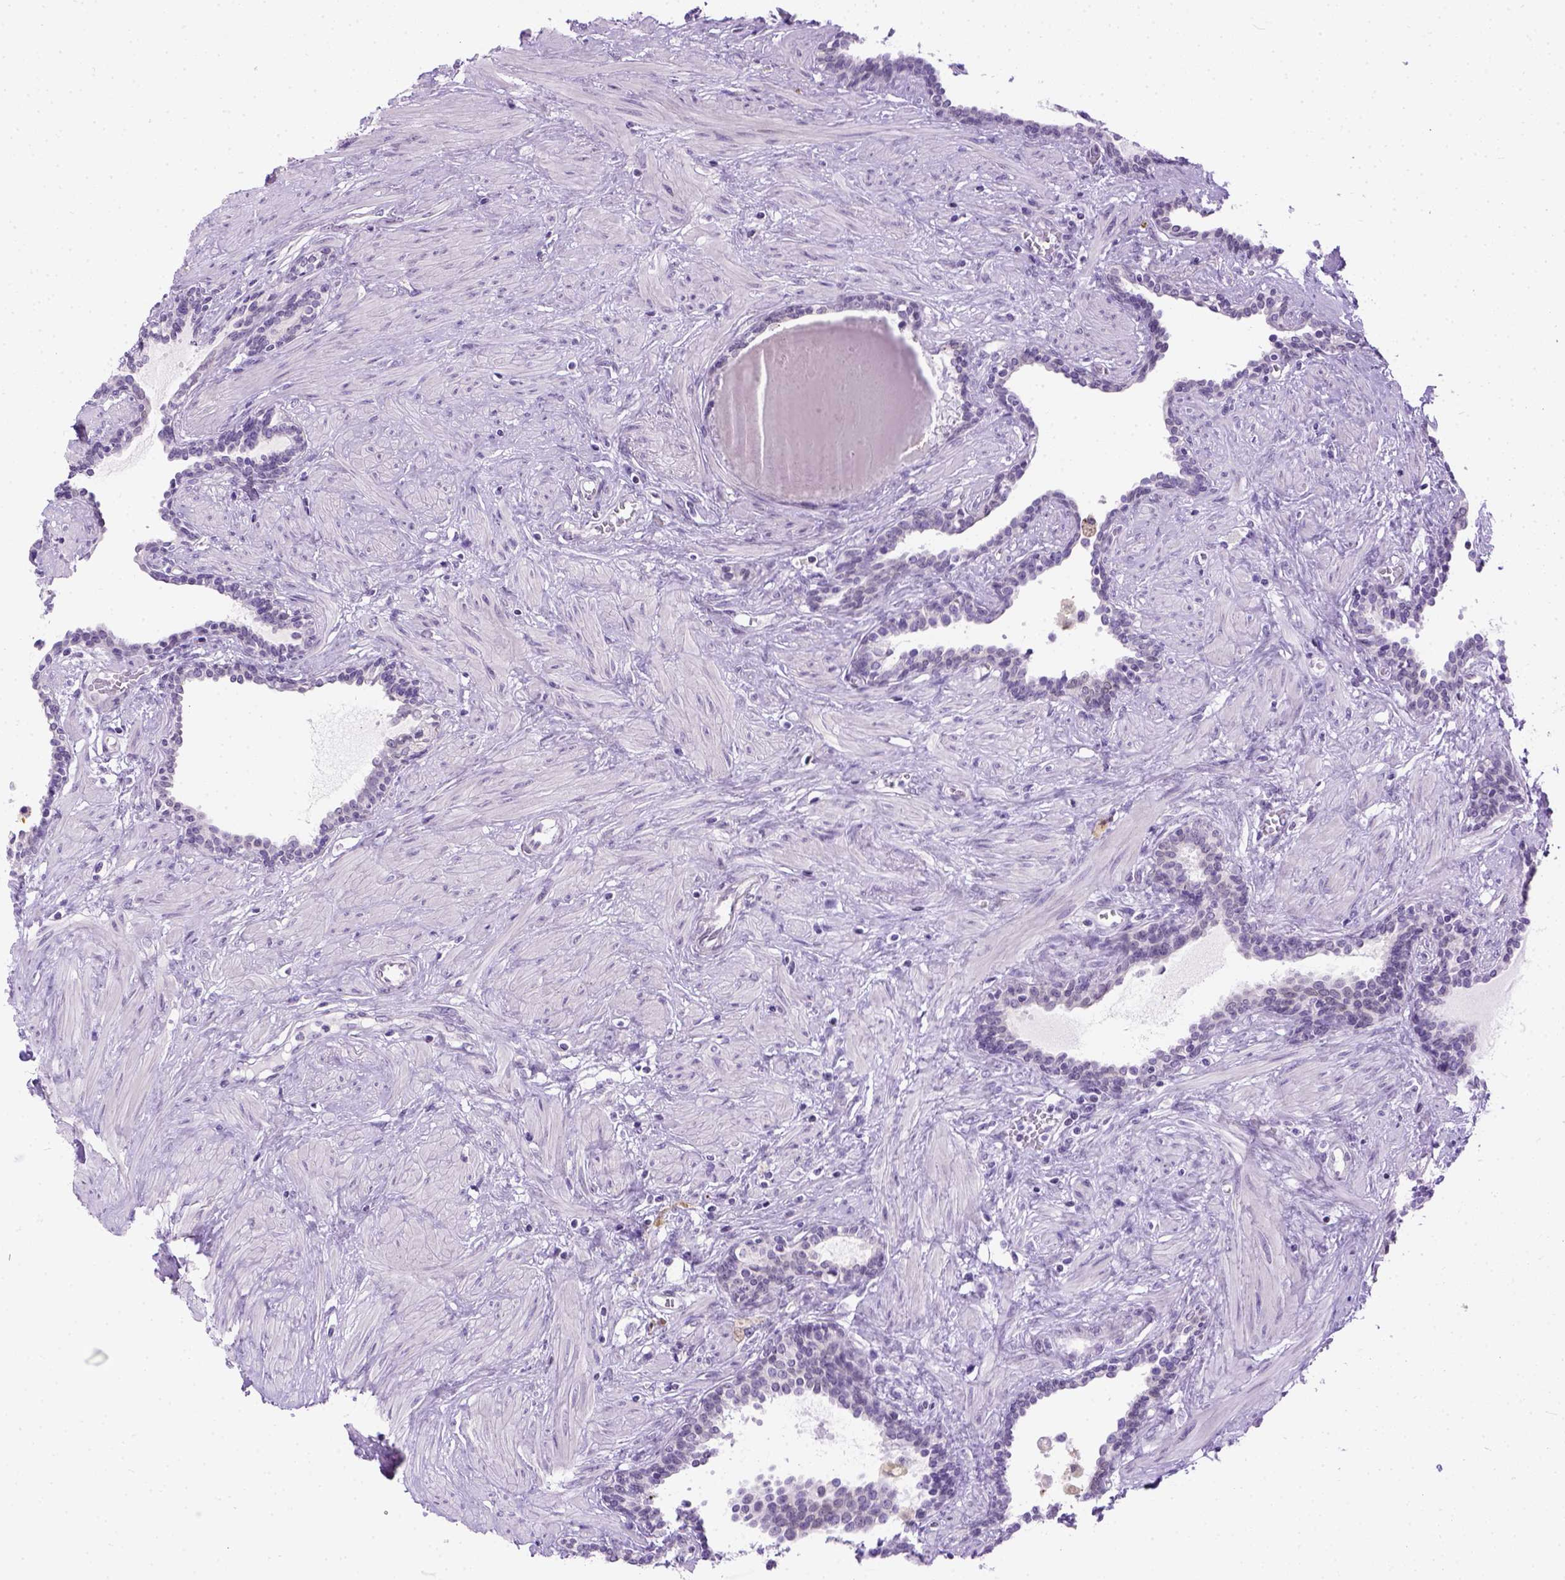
{"staining": {"intensity": "negative", "quantity": "none", "location": "none"}, "tissue": "prostate", "cell_type": "Glandular cells", "image_type": "normal", "snomed": [{"axis": "morphology", "description": "Normal tissue, NOS"}, {"axis": "topography", "description": "Prostate"}], "caption": "Prostate was stained to show a protein in brown. There is no significant positivity in glandular cells. (IHC, brightfield microscopy, high magnification).", "gene": "FAM184B", "patient": {"sex": "male", "age": 55}}